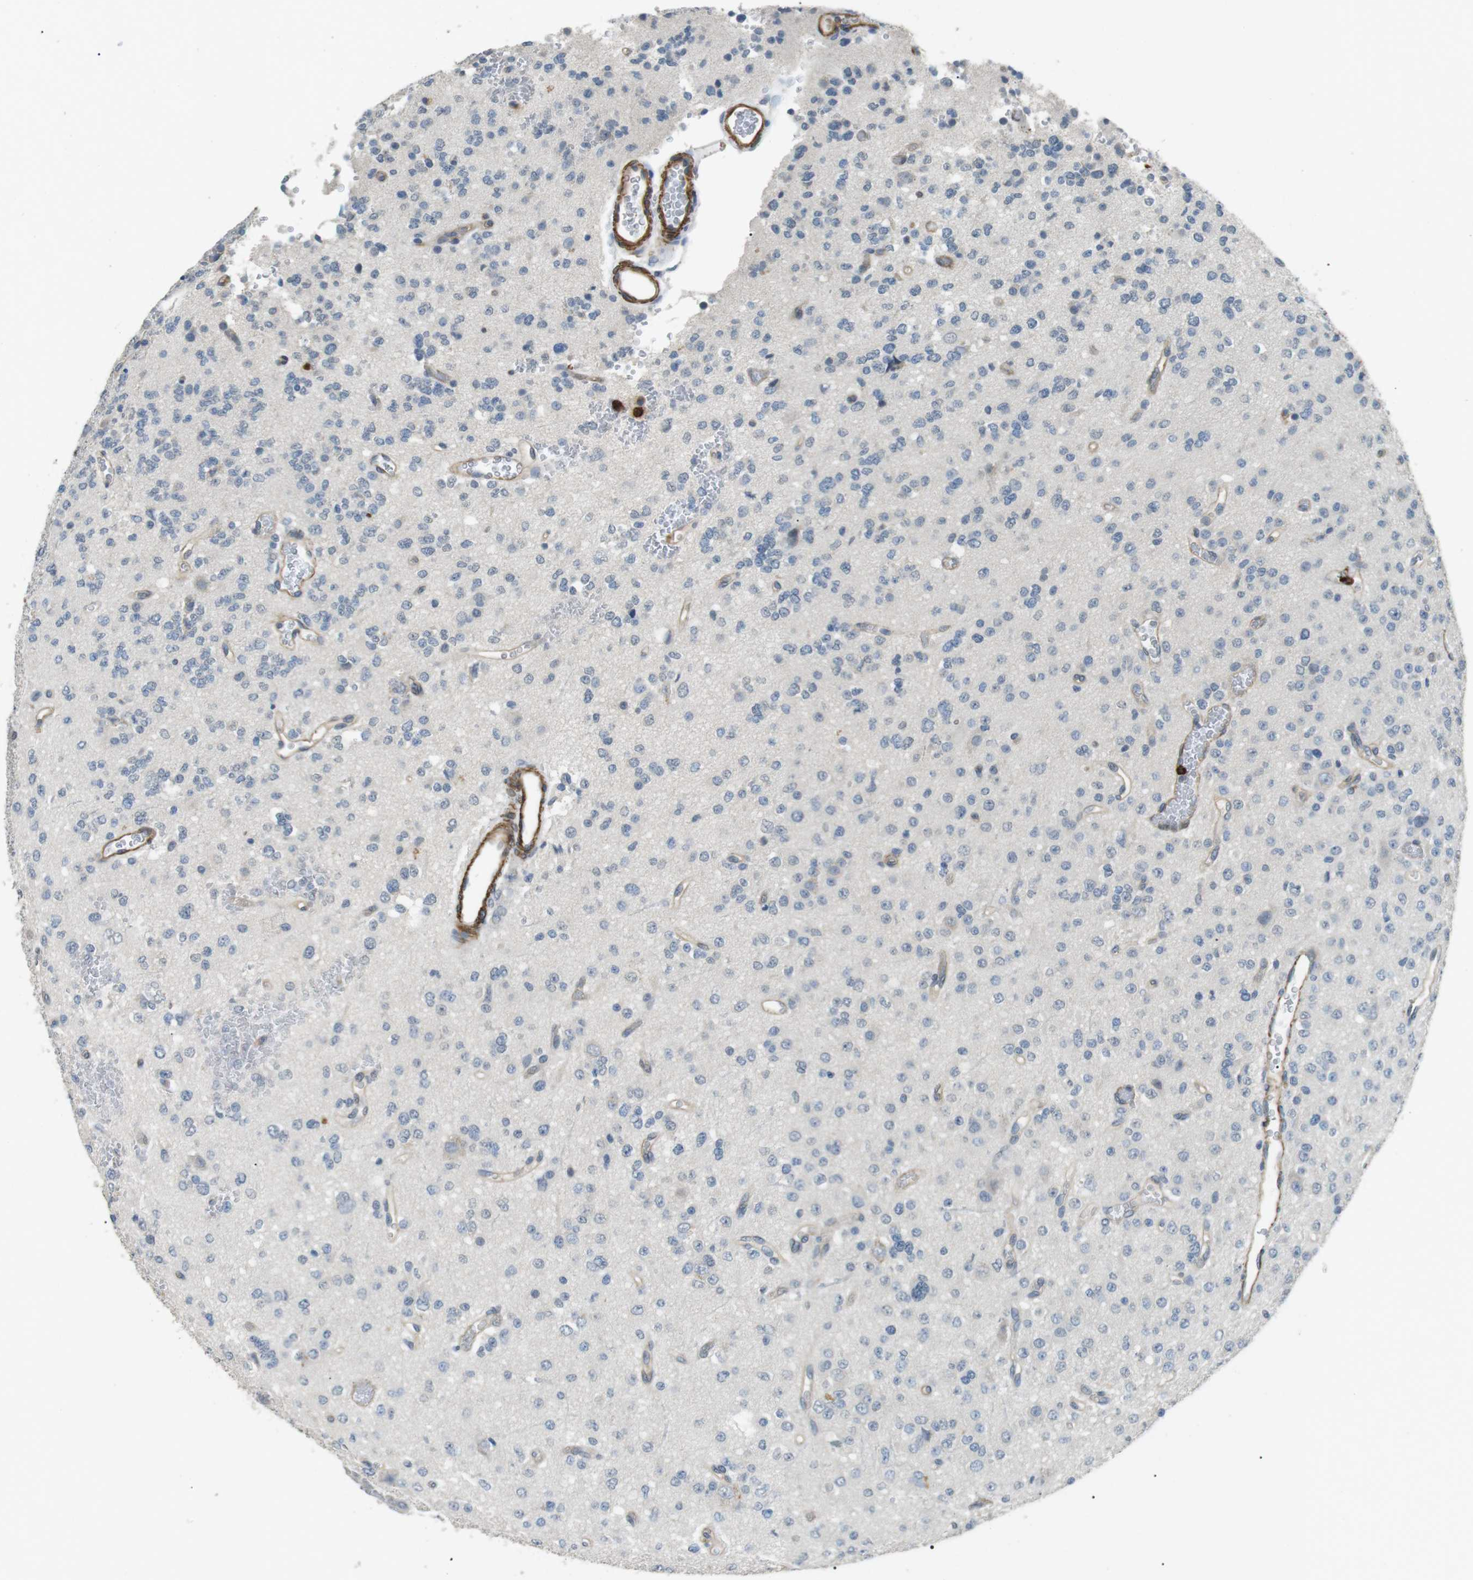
{"staining": {"intensity": "negative", "quantity": "none", "location": "none"}, "tissue": "glioma", "cell_type": "Tumor cells", "image_type": "cancer", "snomed": [{"axis": "morphology", "description": "Glioma, malignant, Low grade"}, {"axis": "topography", "description": "Brain"}], "caption": "Malignant glioma (low-grade) was stained to show a protein in brown. There is no significant staining in tumor cells.", "gene": "GZMM", "patient": {"sex": "male", "age": 38}}